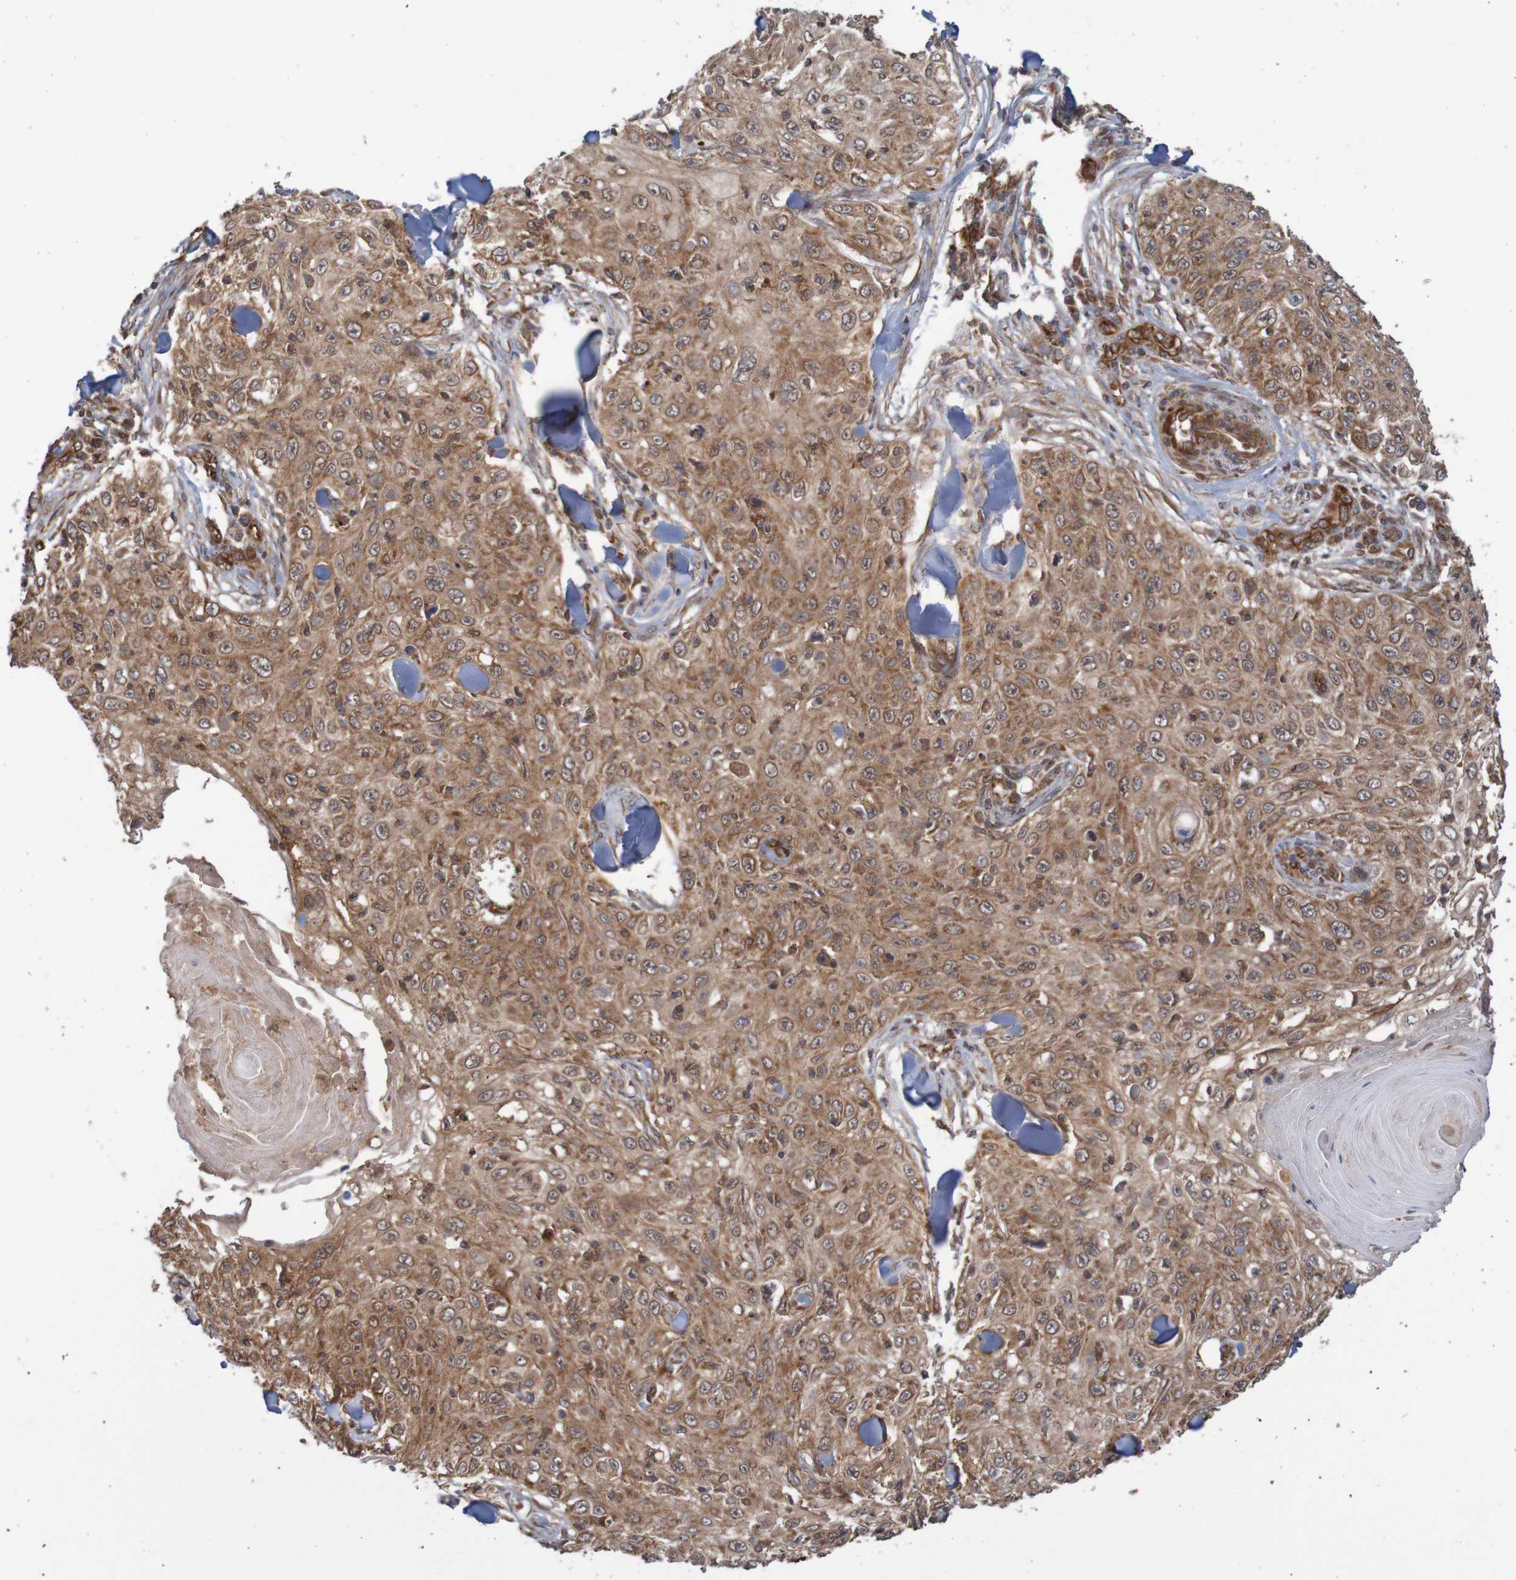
{"staining": {"intensity": "moderate", "quantity": ">75%", "location": "cytoplasmic/membranous"}, "tissue": "skin cancer", "cell_type": "Tumor cells", "image_type": "cancer", "snomed": [{"axis": "morphology", "description": "Squamous cell carcinoma, NOS"}, {"axis": "topography", "description": "Skin"}], "caption": "Immunohistochemical staining of human skin squamous cell carcinoma demonstrates medium levels of moderate cytoplasmic/membranous staining in about >75% of tumor cells. (Stains: DAB (3,3'-diaminobenzidine) in brown, nuclei in blue, Microscopy: brightfield microscopy at high magnification).", "gene": "MRPL52", "patient": {"sex": "male", "age": 86}}